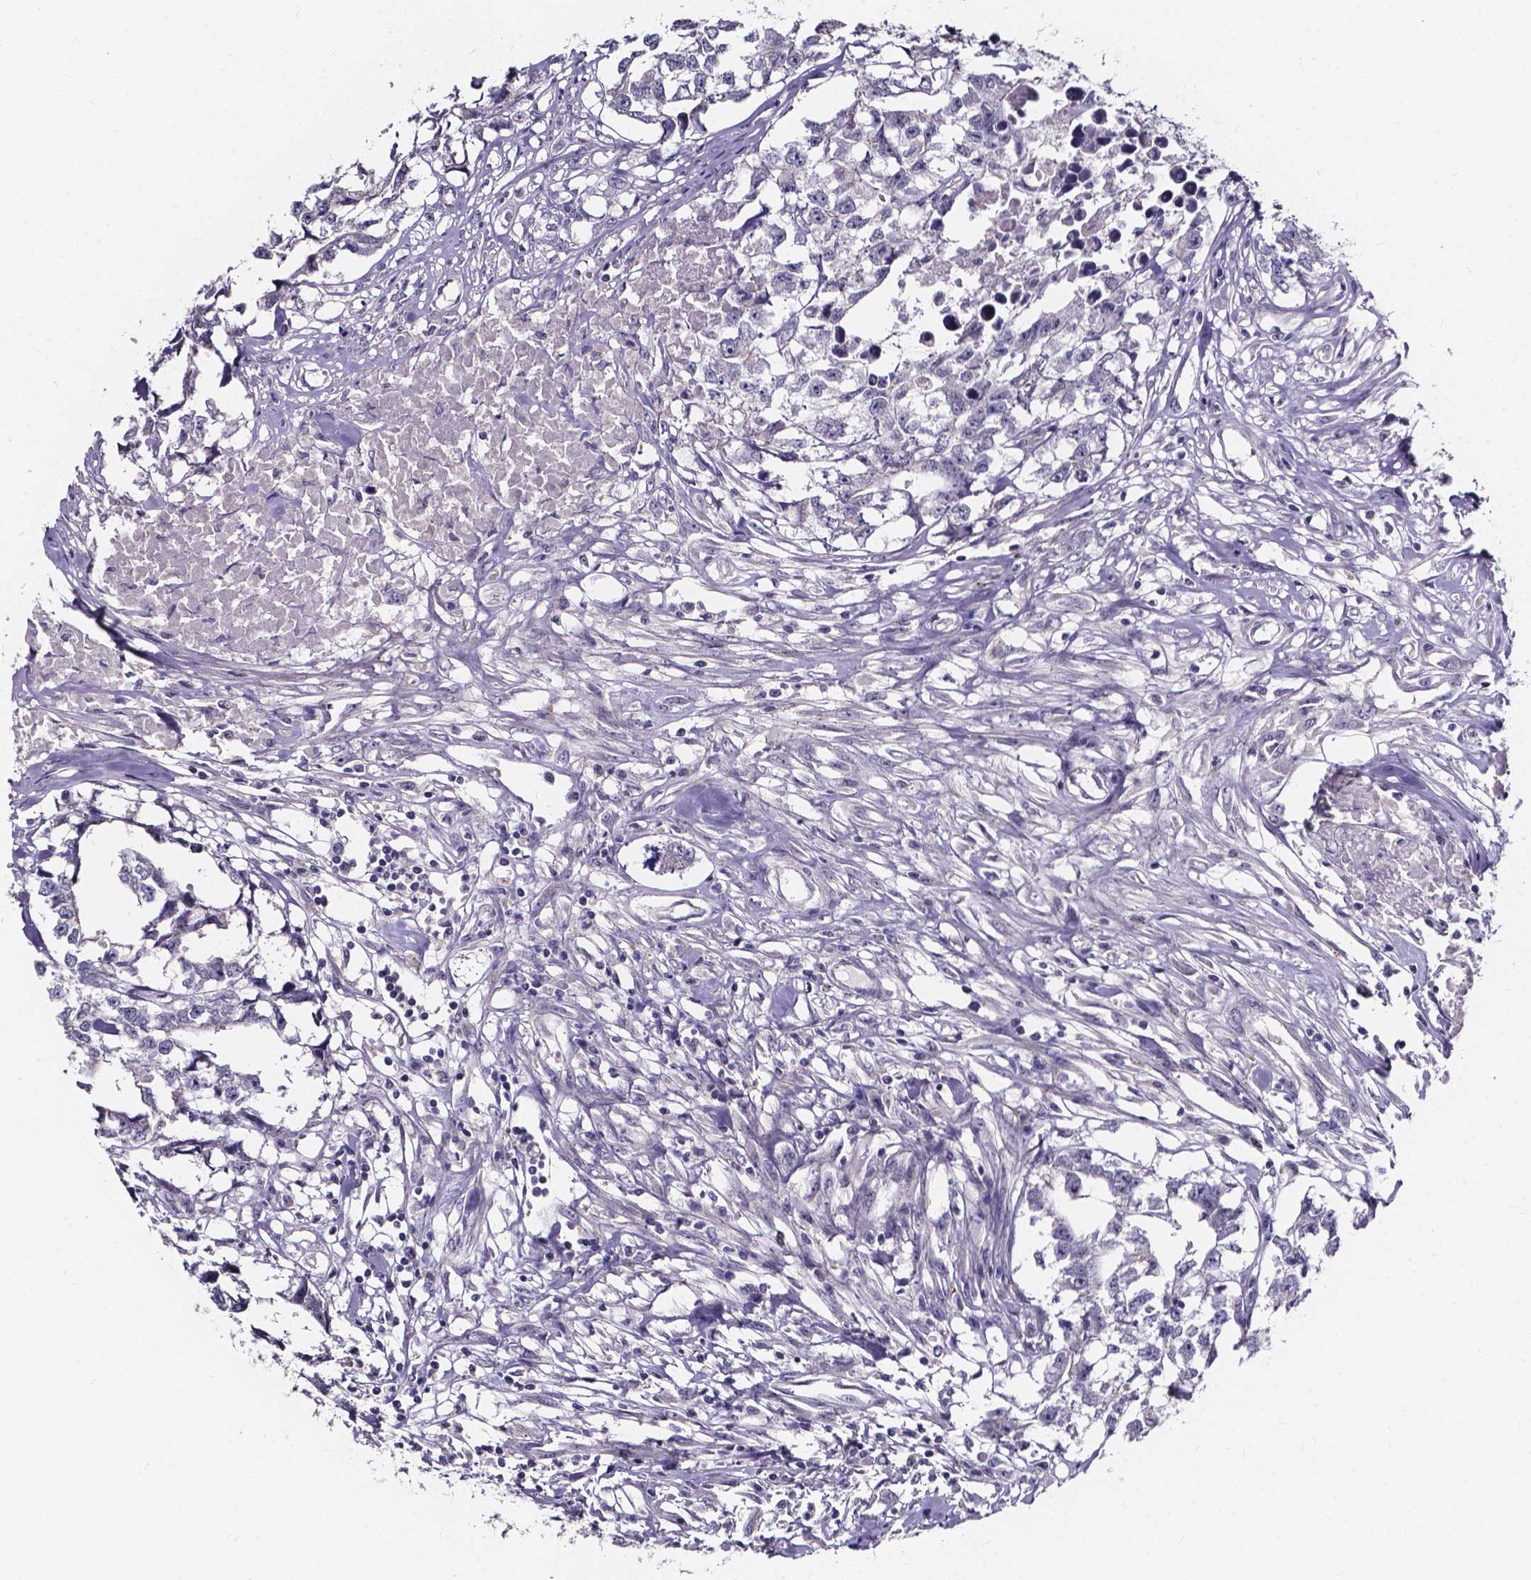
{"staining": {"intensity": "negative", "quantity": "none", "location": "none"}, "tissue": "testis cancer", "cell_type": "Tumor cells", "image_type": "cancer", "snomed": [{"axis": "morphology", "description": "Carcinoma, Embryonal, NOS"}, {"axis": "morphology", "description": "Teratoma, malignant, NOS"}, {"axis": "topography", "description": "Testis"}], "caption": "Tumor cells are negative for protein expression in human embryonal carcinoma (testis).", "gene": "SPOCD1", "patient": {"sex": "male", "age": 44}}